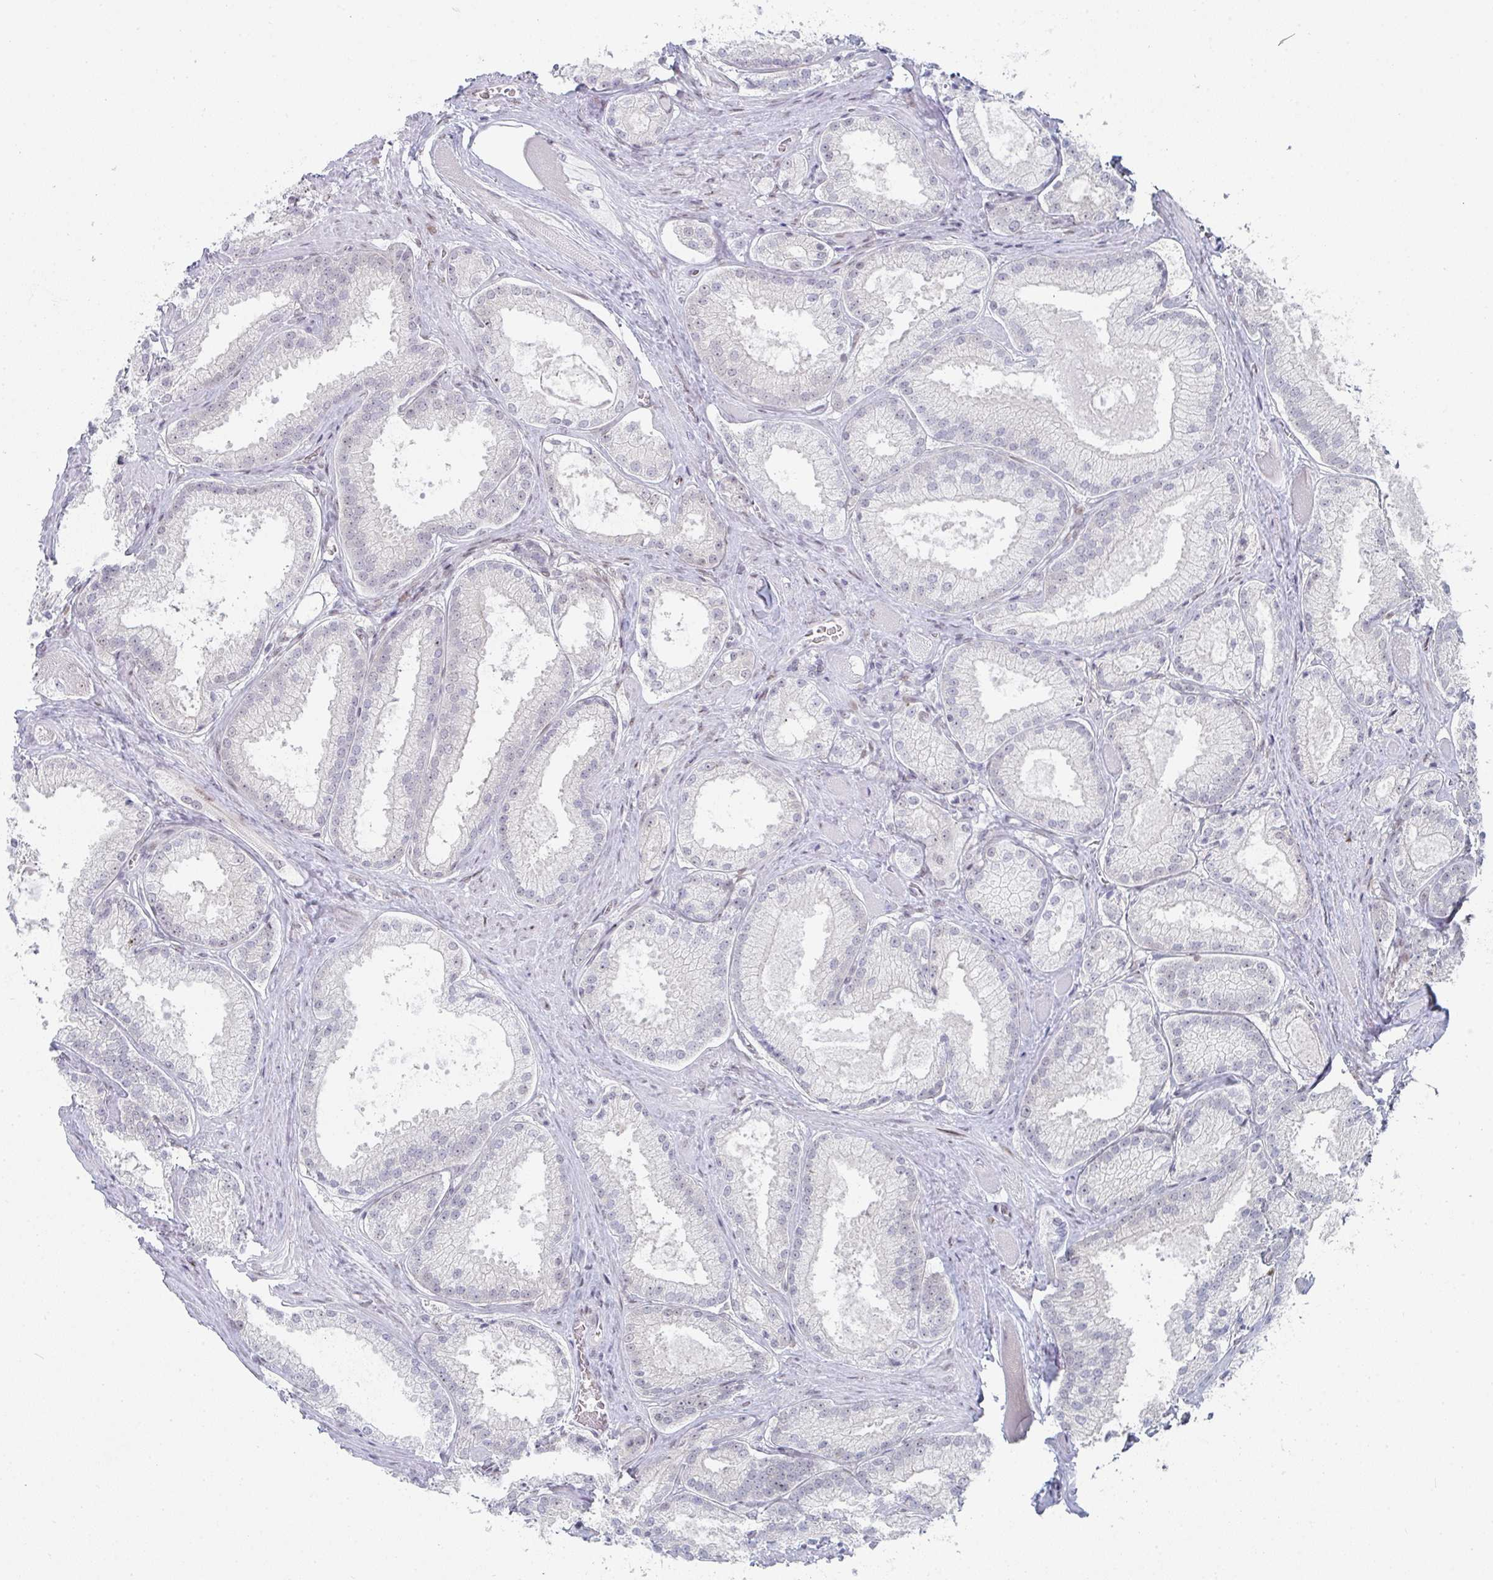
{"staining": {"intensity": "weak", "quantity": "<25%", "location": "nuclear"}, "tissue": "prostate cancer", "cell_type": "Tumor cells", "image_type": "cancer", "snomed": [{"axis": "morphology", "description": "Adenocarcinoma, High grade"}, {"axis": "topography", "description": "Prostate"}], "caption": "This is a histopathology image of IHC staining of prostate adenocarcinoma (high-grade), which shows no positivity in tumor cells.", "gene": "POU2AF2", "patient": {"sex": "male", "age": 68}}